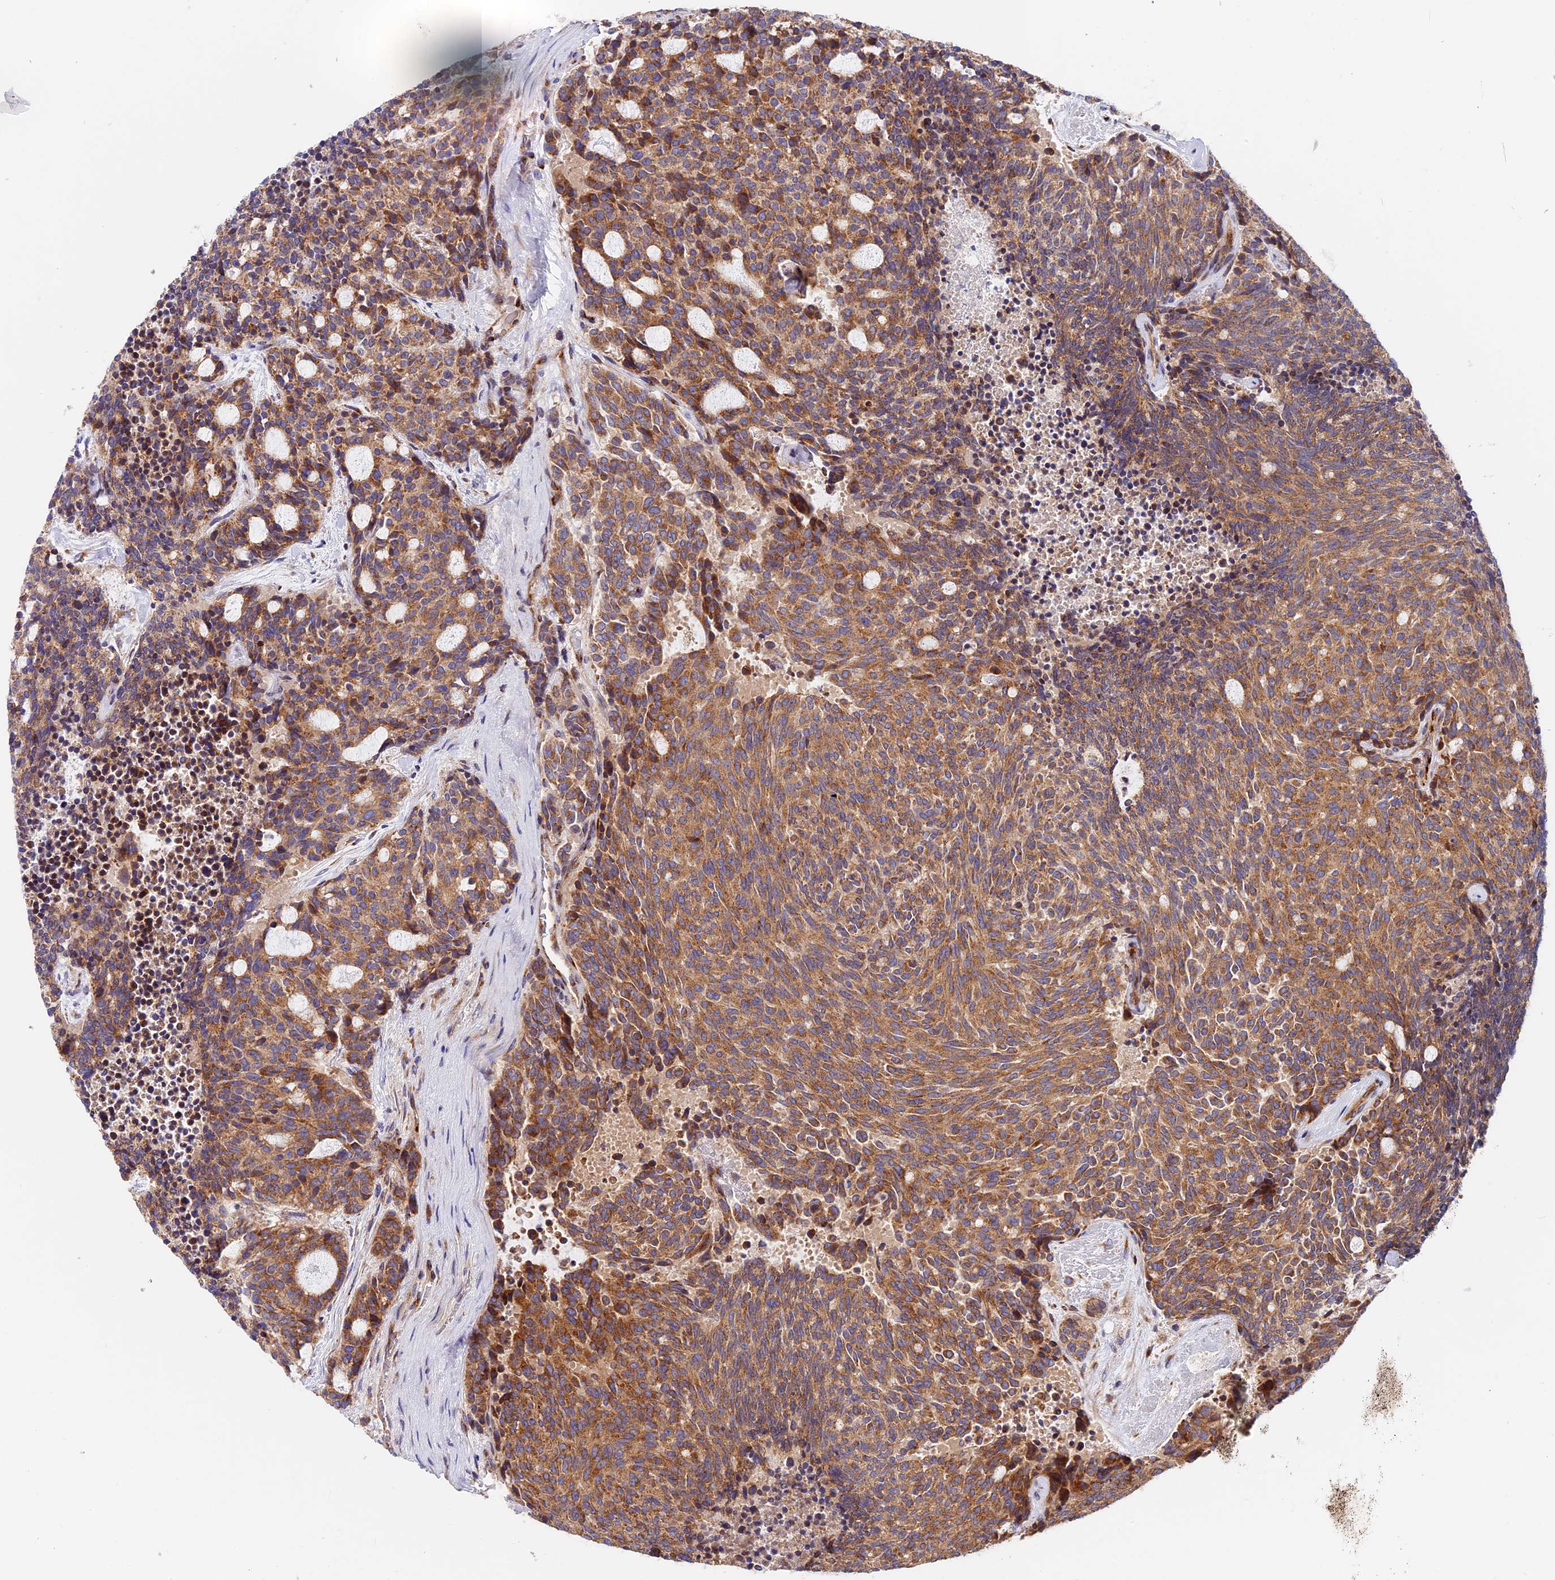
{"staining": {"intensity": "moderate", "quantity": ">75%", "location": "cytoplasmic/membranous"}, "tissue": "carcinoid", "cell_type": "Tumor cells", "image_type": "cancer", "snomed": [{"axis": "morphology", "description": "Carcinoid, malignant, NOS"}, {"axis": "topography", "description": "Pancreas"}], "caption": "IHC micrograph of carcinoid stained for a protein (brown), which reveals medium levels of moderate cytoplasmic/membranous positivity in approximately >75% of tumor cells.", "gene": "MRAS", "patient": {"sex": "female", "age": 54}}